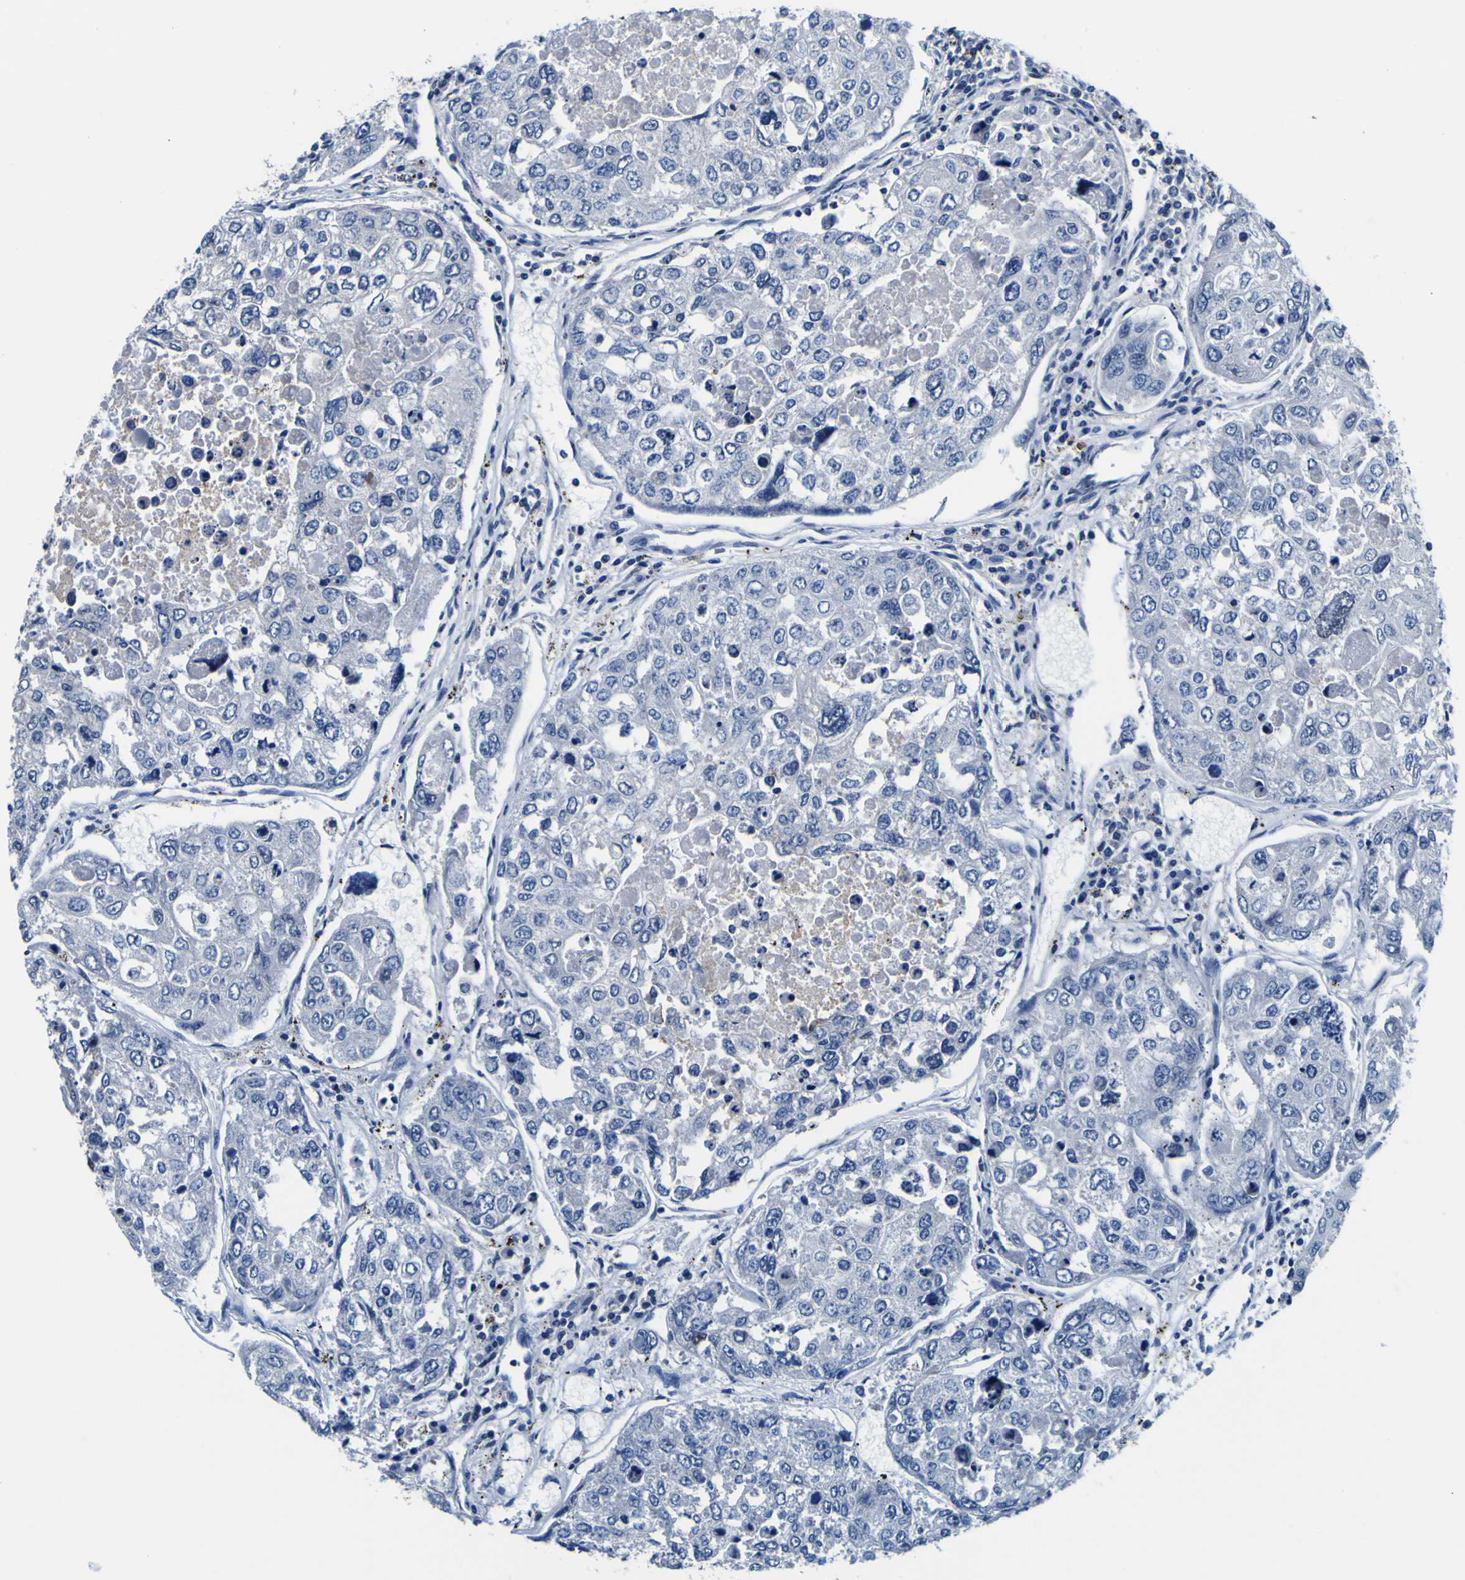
{"staining": {"intensity": "negative", "quantity": "none", "location": "none"}, "tissue": "urothelial cancer", "cell_type": "Tumor cells", "image_type": "cancer", "snomed": [{"axis": "morphology", "description": "Urothelial carcinoma, High grade"}, {"axis": "topography", "description": "Lymph node"}, {"axis": "topography", "description": "Urinary bladder"}], "caption": "High magnification brightfield microscopy of urothelial cancer stained with DAB (3,3'-diaminobenzidine) (brown) and counterstained with hematoxylin (blue): tumor cells show no significant expression.", "gene": "CUL4B", "patient": {"sex": "male", "age": 51}}